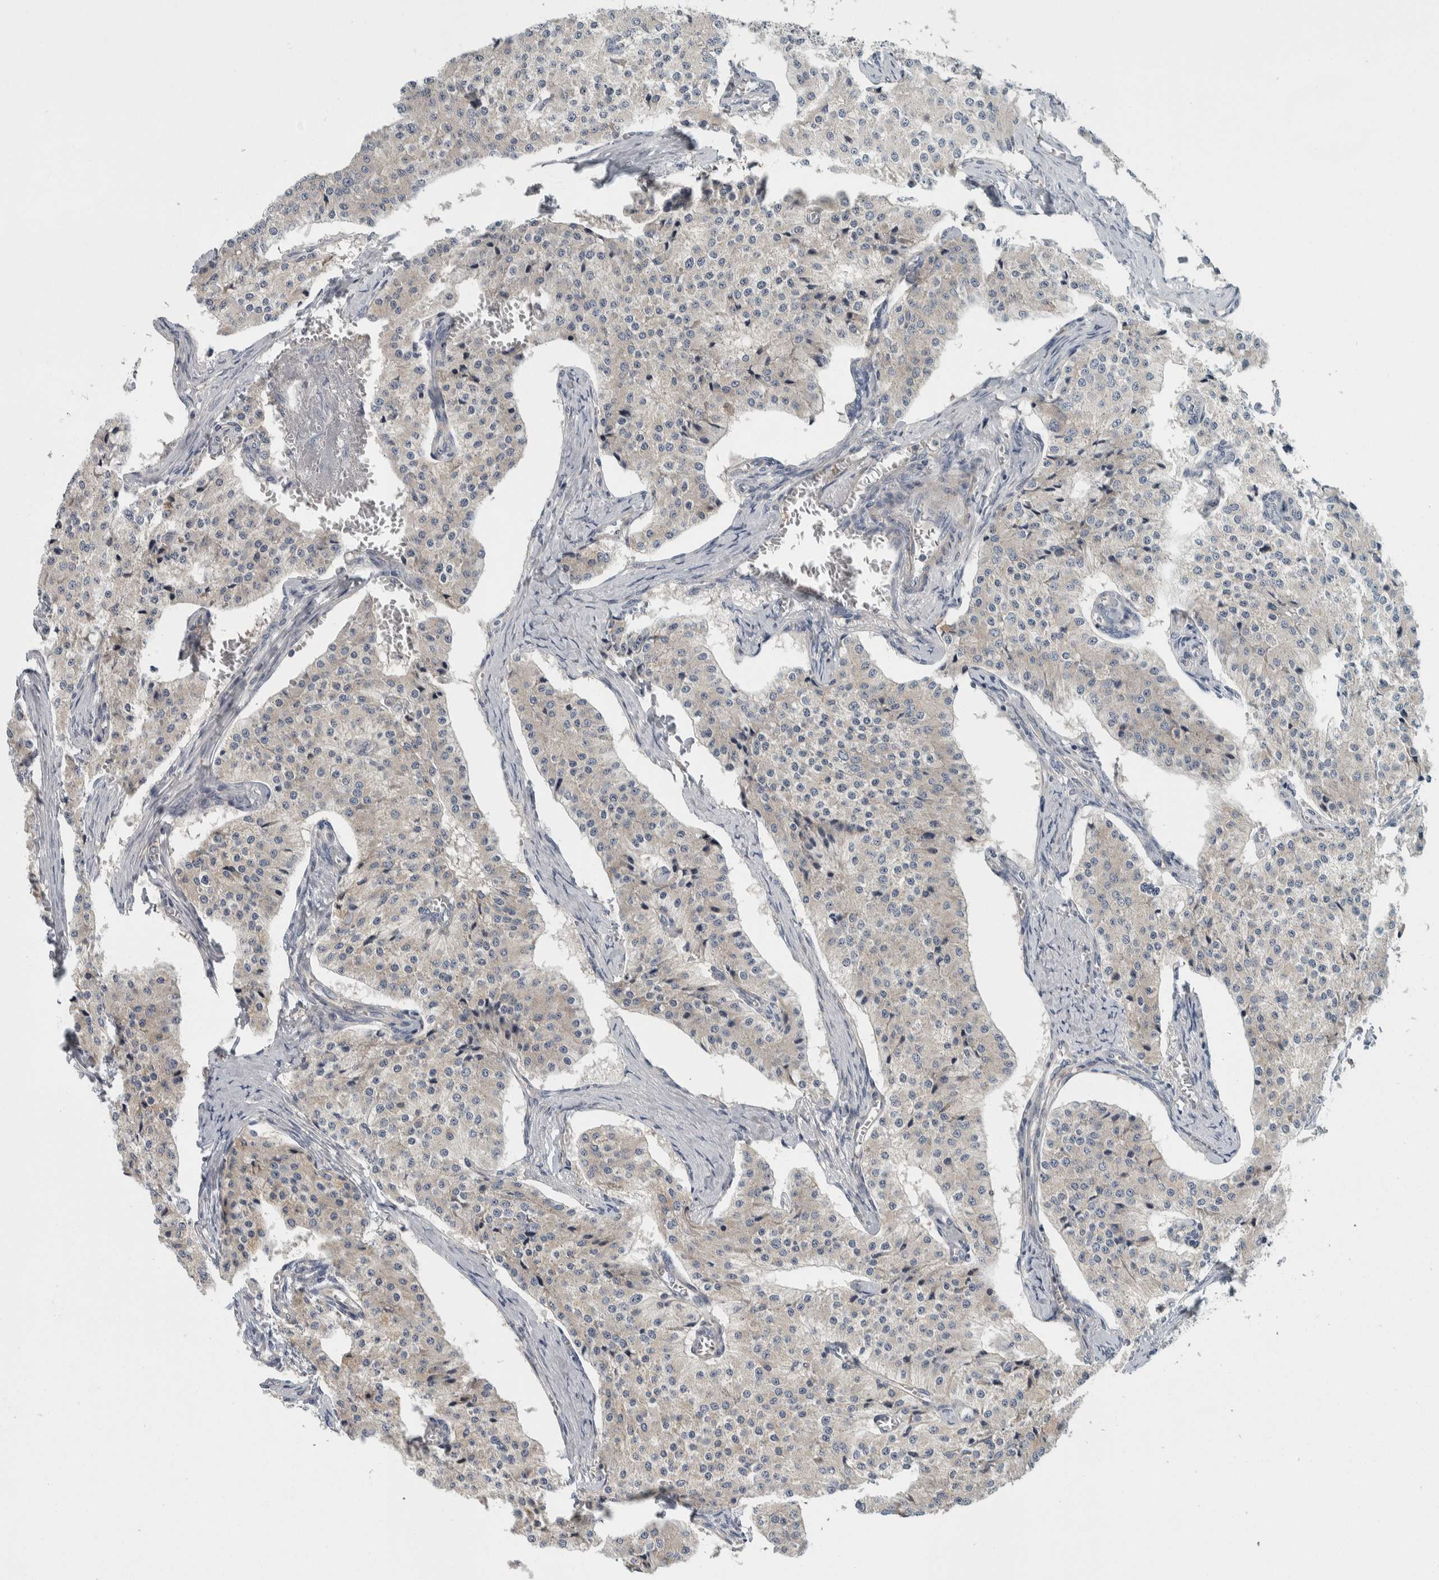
{"staining": {"intensity": "weak", "quantity": "<25%", "location": "cytoplasmic/membranous"}, "tissue": "carcinoid", "cell_type": "Tumor cells", "image_type": "cancer", "snomed": [{"axis": "morphology", "description": "Carcinoid, malignant, NOS"}, {"axis": "topography", "description": "Colon"}], "caption": "A high-resolution photomicrograph shows immunohistochemistry staining of carcinoid, which displays no significant staining in tumor cells.", "gene": "KCNJ3", "patient": {"sex": "female", "age": 52}}